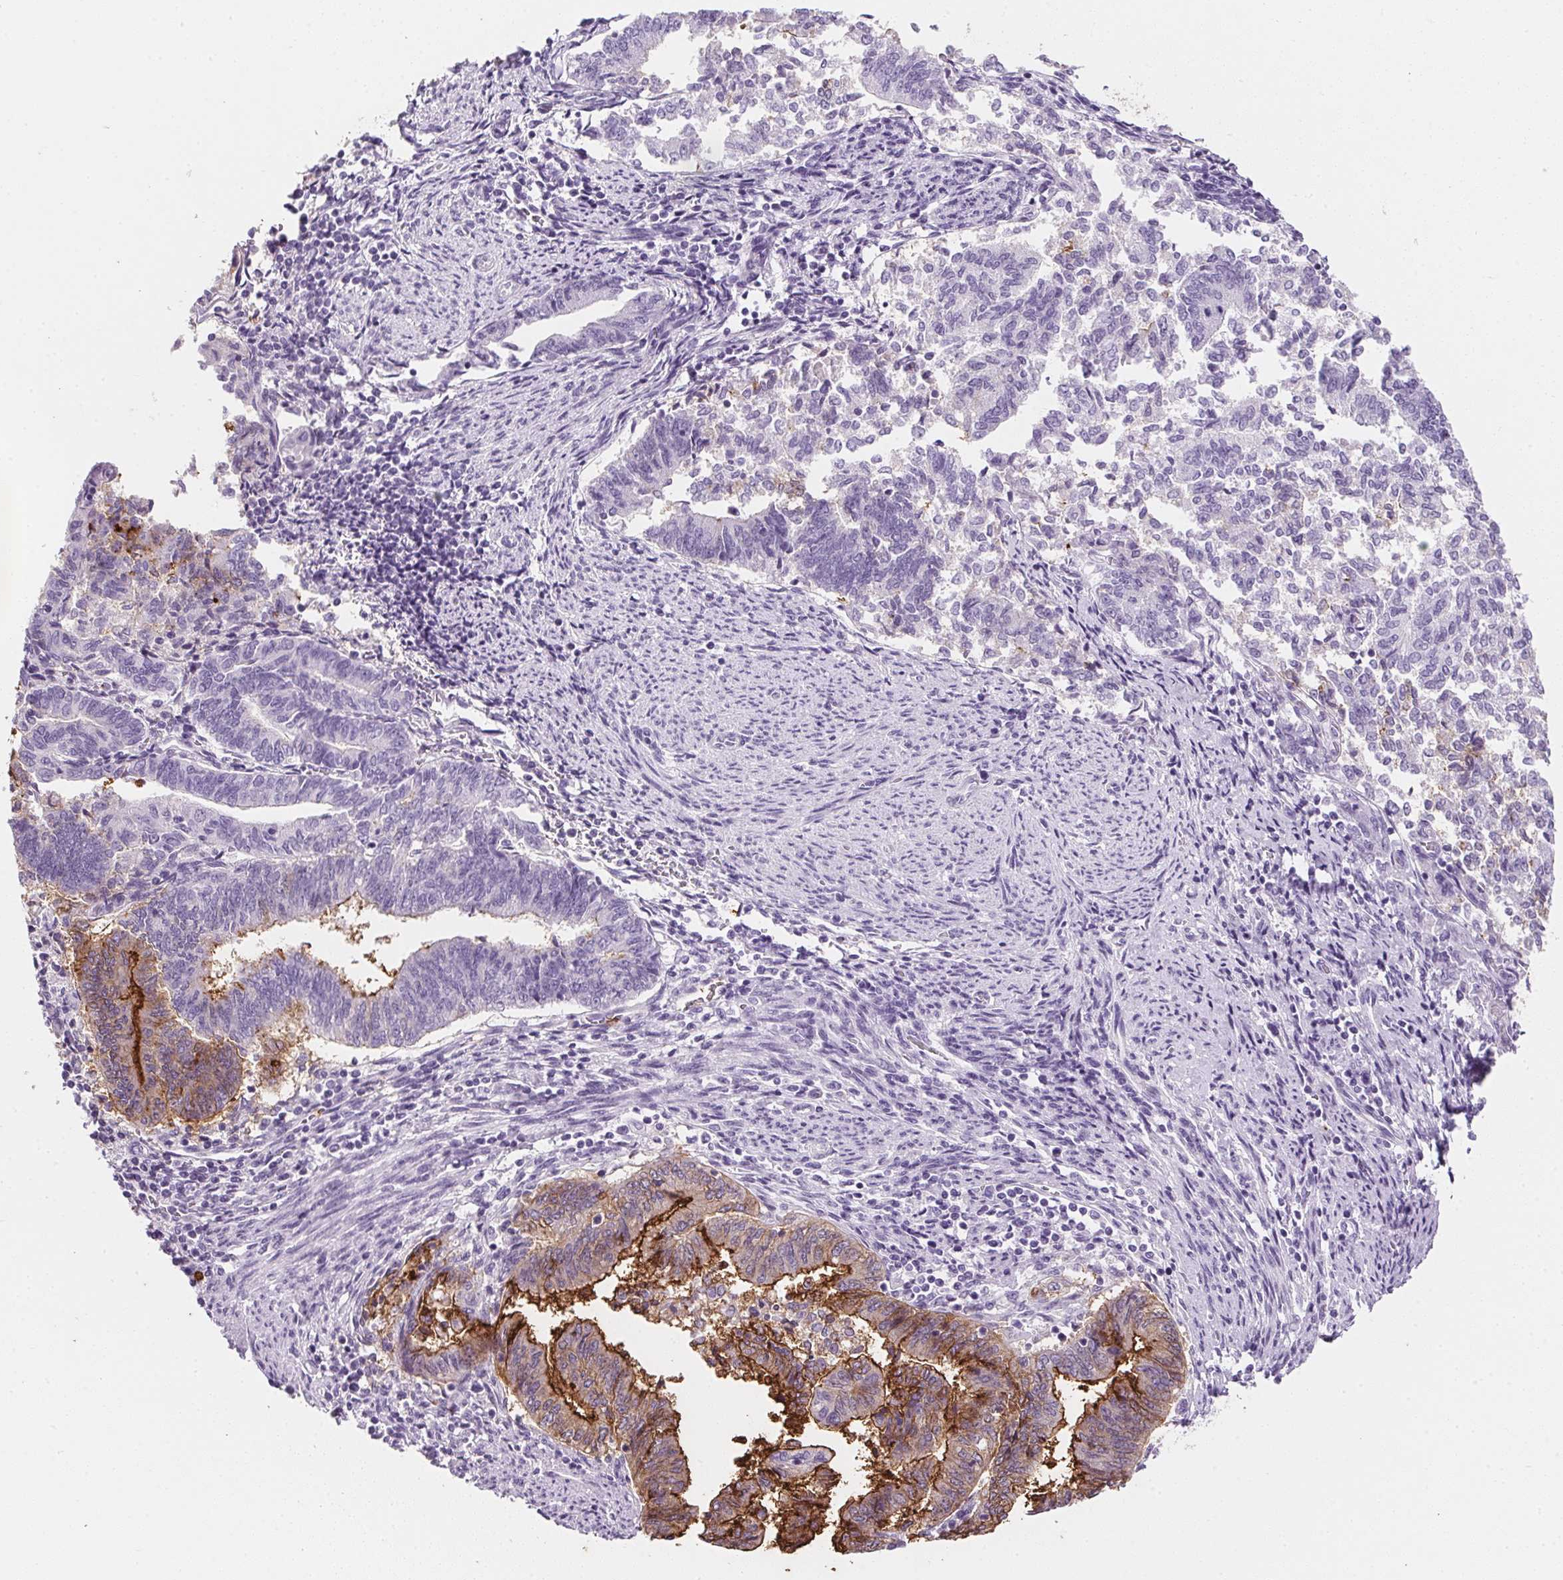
{"staining": {"intensity": "strong", "quantity": "<25%", "location": "cytoplasmic/membranous"}, "tissue": "endometrial cancer", "cell_type": "Tumor cells", "image_type": "cancer", "snomed": [{"axis": "morphology", "description": "Adenocarcinoma, NOS"}, {"axis": "topography", "description": "Endometrium"}], "caption": "Immunohistochemical staining of human endometrial cancer (adenocarcinoma) shows strong cytoplasmic/membranous protein staining in approximately <25% of tumor cells.", "gene": "AQP5", "patient": {"sex": "female", "age": 65}}